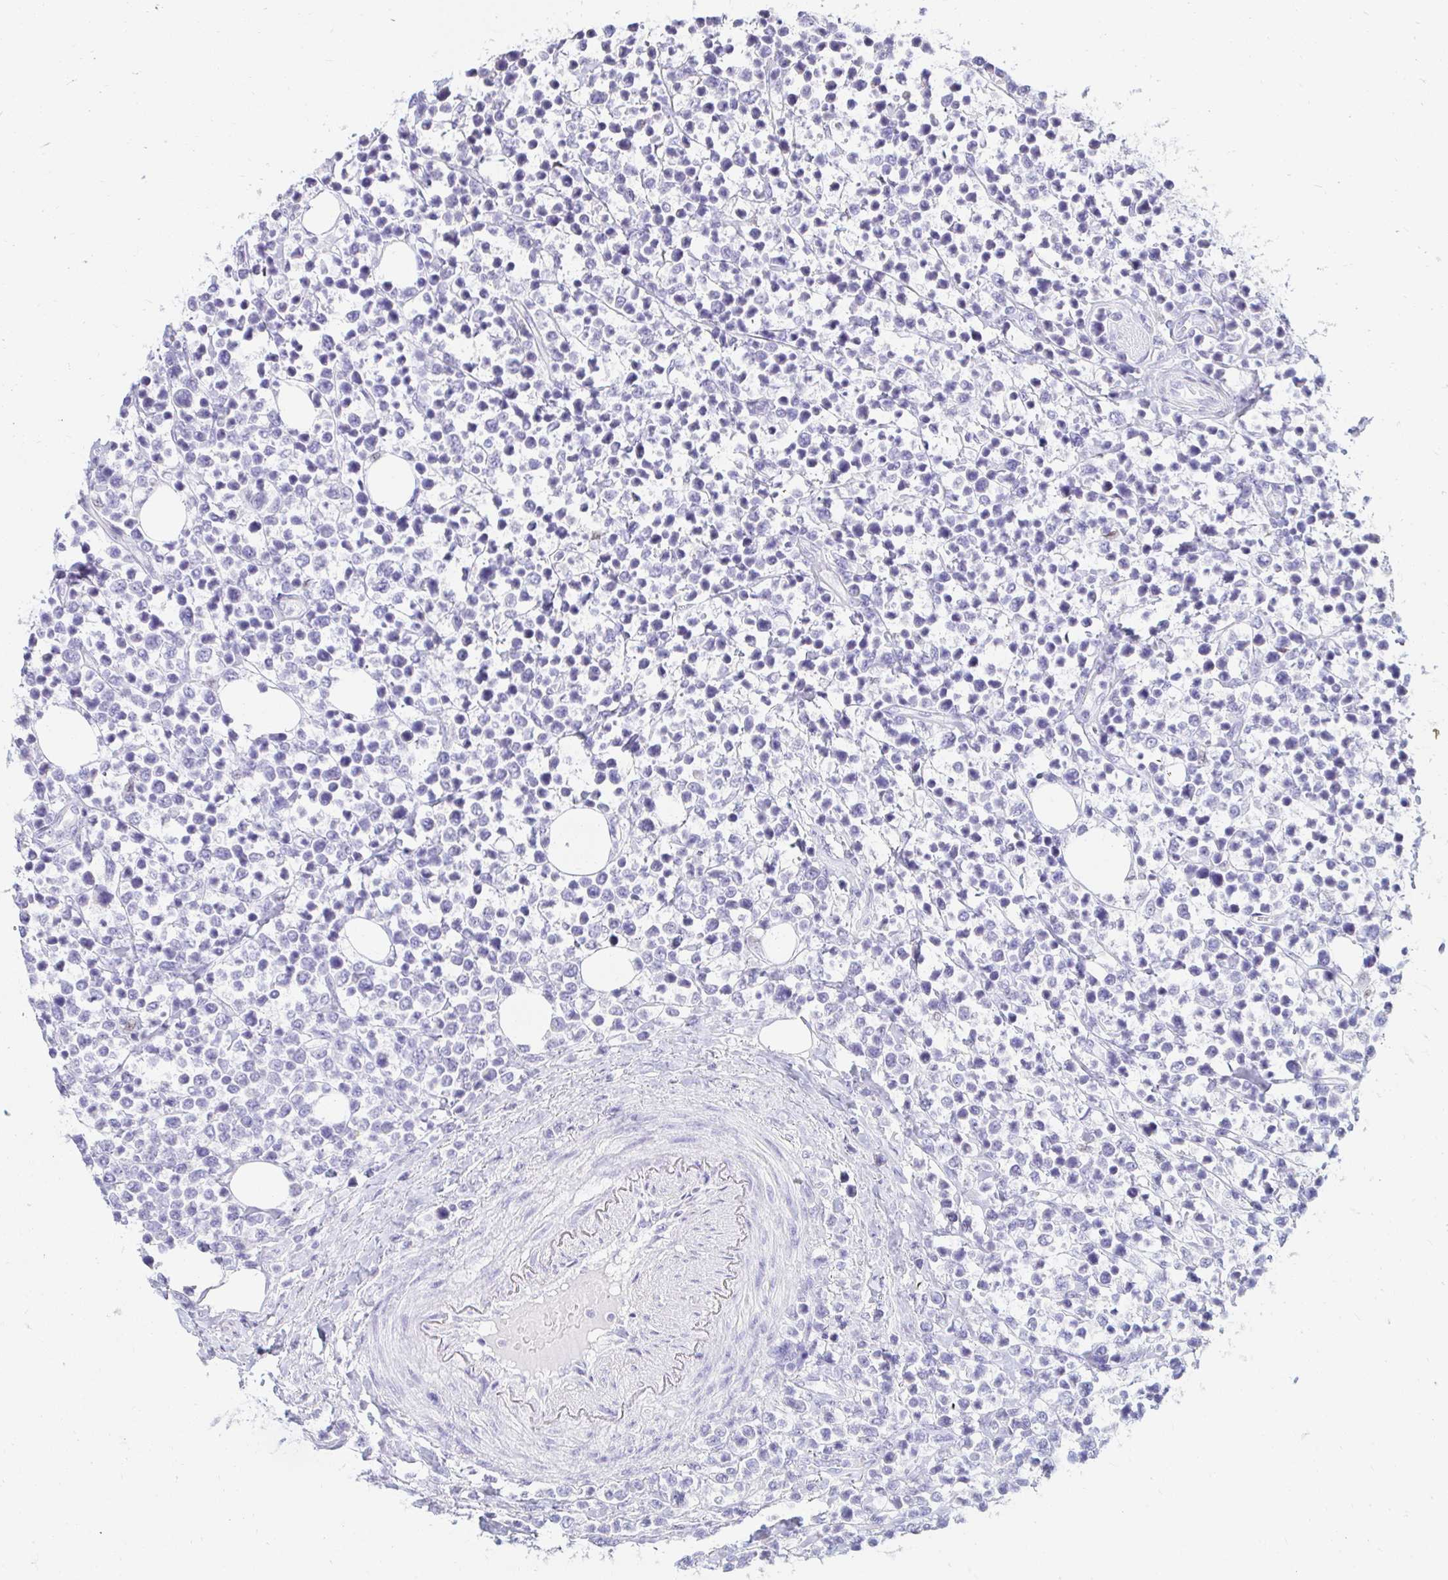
{"staining": {"intensity": "negative", "quantity": "none", "location": "none"}, "tissue": "lymphoma", "cell_type": "Tumor cells", "image_type": "cancer", "snomed": [{"axis": "morphology", "description": "Malignant lymphoma, non-Hodgkin's type, Low grade"}, {"axis": "topography", "description": "Lymph node"}], "caption": "IHC photomicrograph of neoplastic tissue: human lymphoma stained with DAB displays no significant protein positivity in tumor cells.", "gene": "CAPSL", "patient": {"sex": "male", "age": 60}}